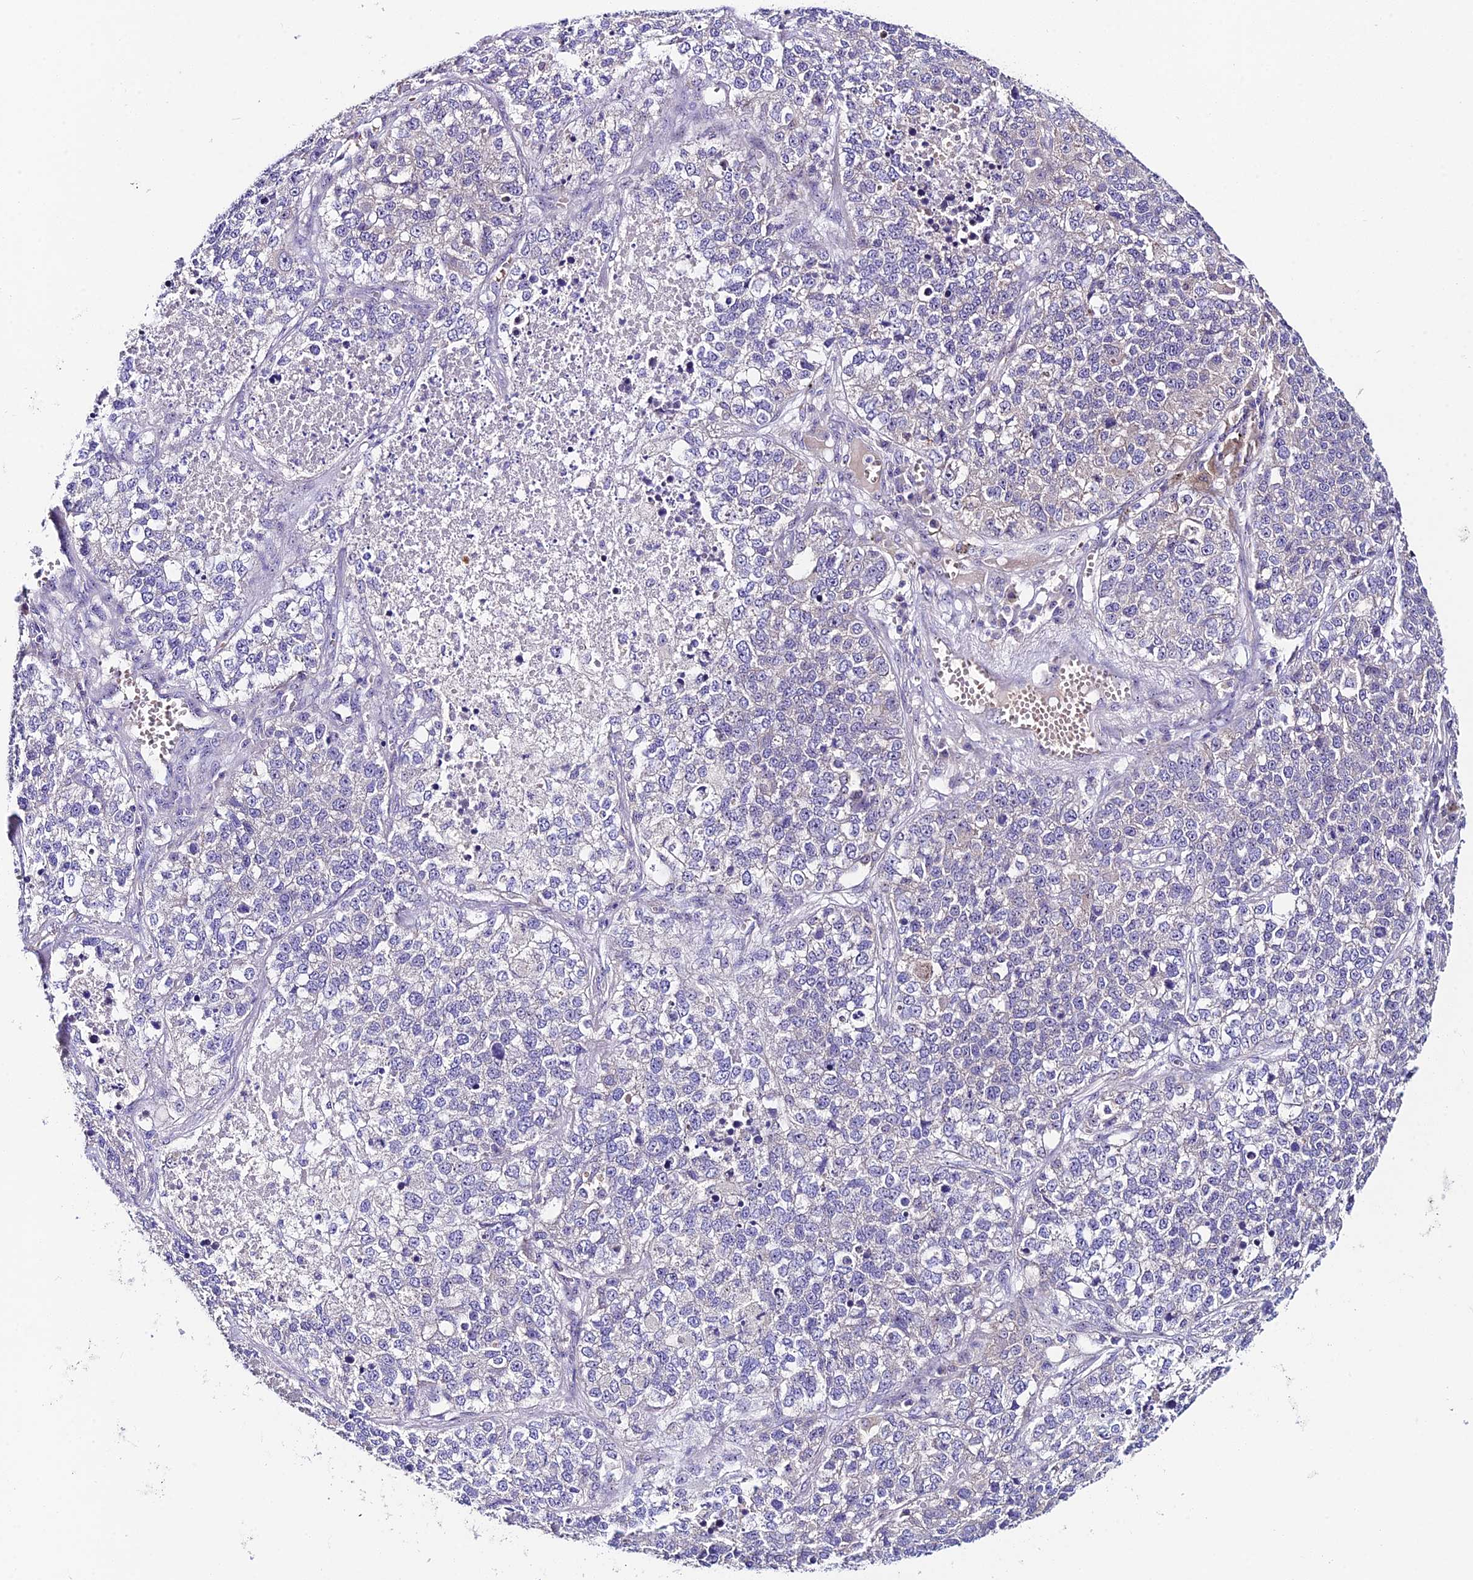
{"staining": {"intensity": "negative", "quantity": "none", "location": "none"}, "tissue": "lung cancer", "cell_type": "Tumor cells", "image_type": "cancer", "snomed": [{"axis": "morphology", "description": "Adenocarcinoma, NOS"}, {"axis": "topography", "description": "Lung"}], "caption": "Tumor cells show no significant protein positivity in lung adenocarcinoma. (Brightfield microscopy of DAB immunohistochemistry (IHC) at high magnification).", "gene": "DUSP29", "patient": {"sex": "male", "age": 49}}